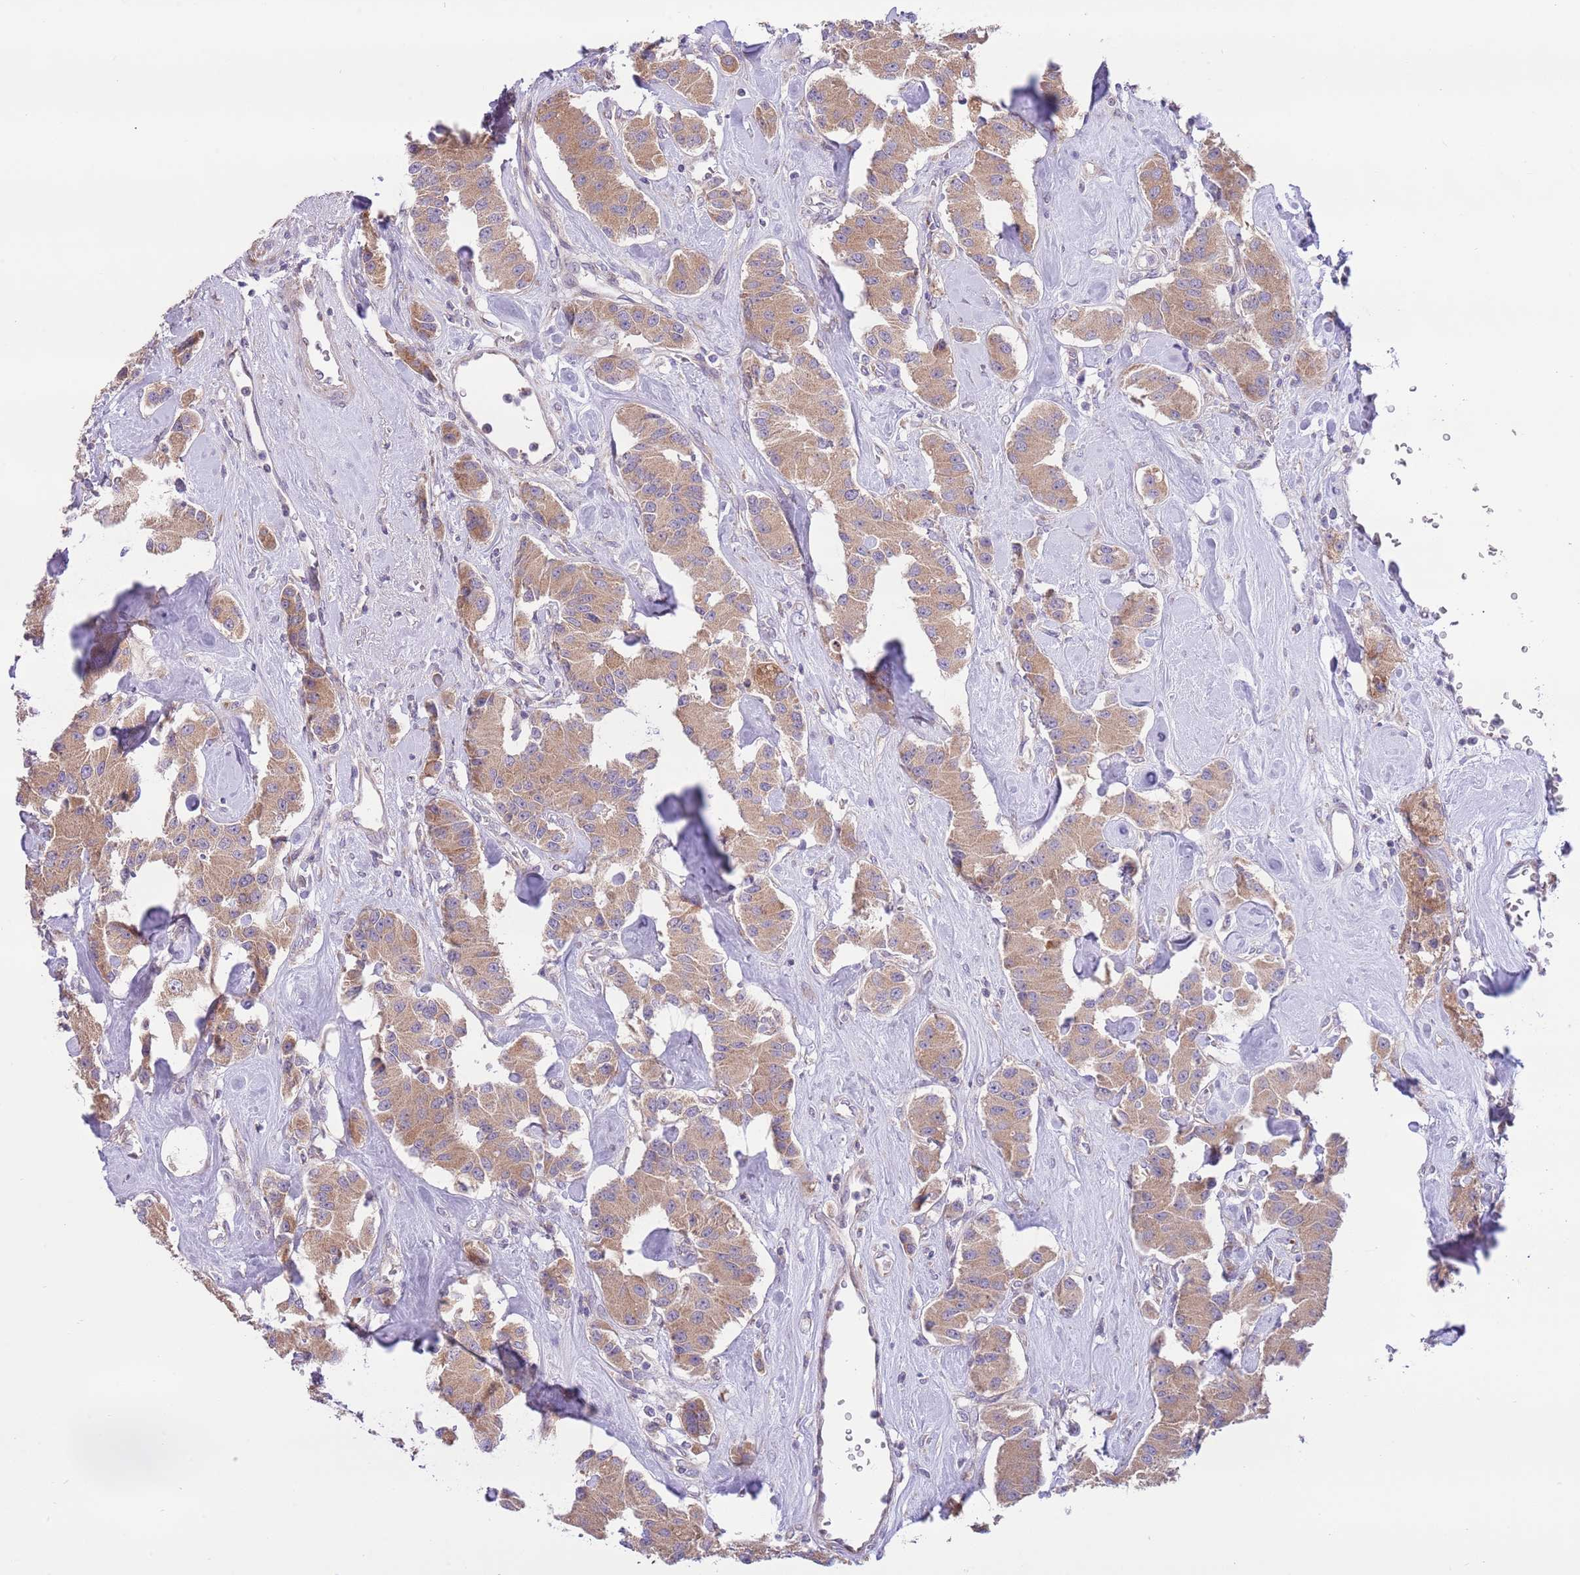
{"staining": {"intensity": "moderate", "quantity": ">75%", "location": "cytoplasmic/membranous"}, "tissue": "carcinoid", "cell_type": "Tumor cells", "image_type": "cancer", "snomed": [{"axis": "morphology", "description": "Carcinoid, malignant, NOS"}, {"axis": "topography", "description": "Pancreas"}], "caption": "Immunohistochemistry (IHC) (DAB (3,3'-diaminobenzidine)) staining of carcinoid (malignant) demonstrates moderate cytoplasmic/membranous protein positivity in approximately >75% of tumor cells. (DAB IHC with brightfield microscopy, high magnification).", "gene": "DAND5", "patient": {"sex": "male", "age": 41}}